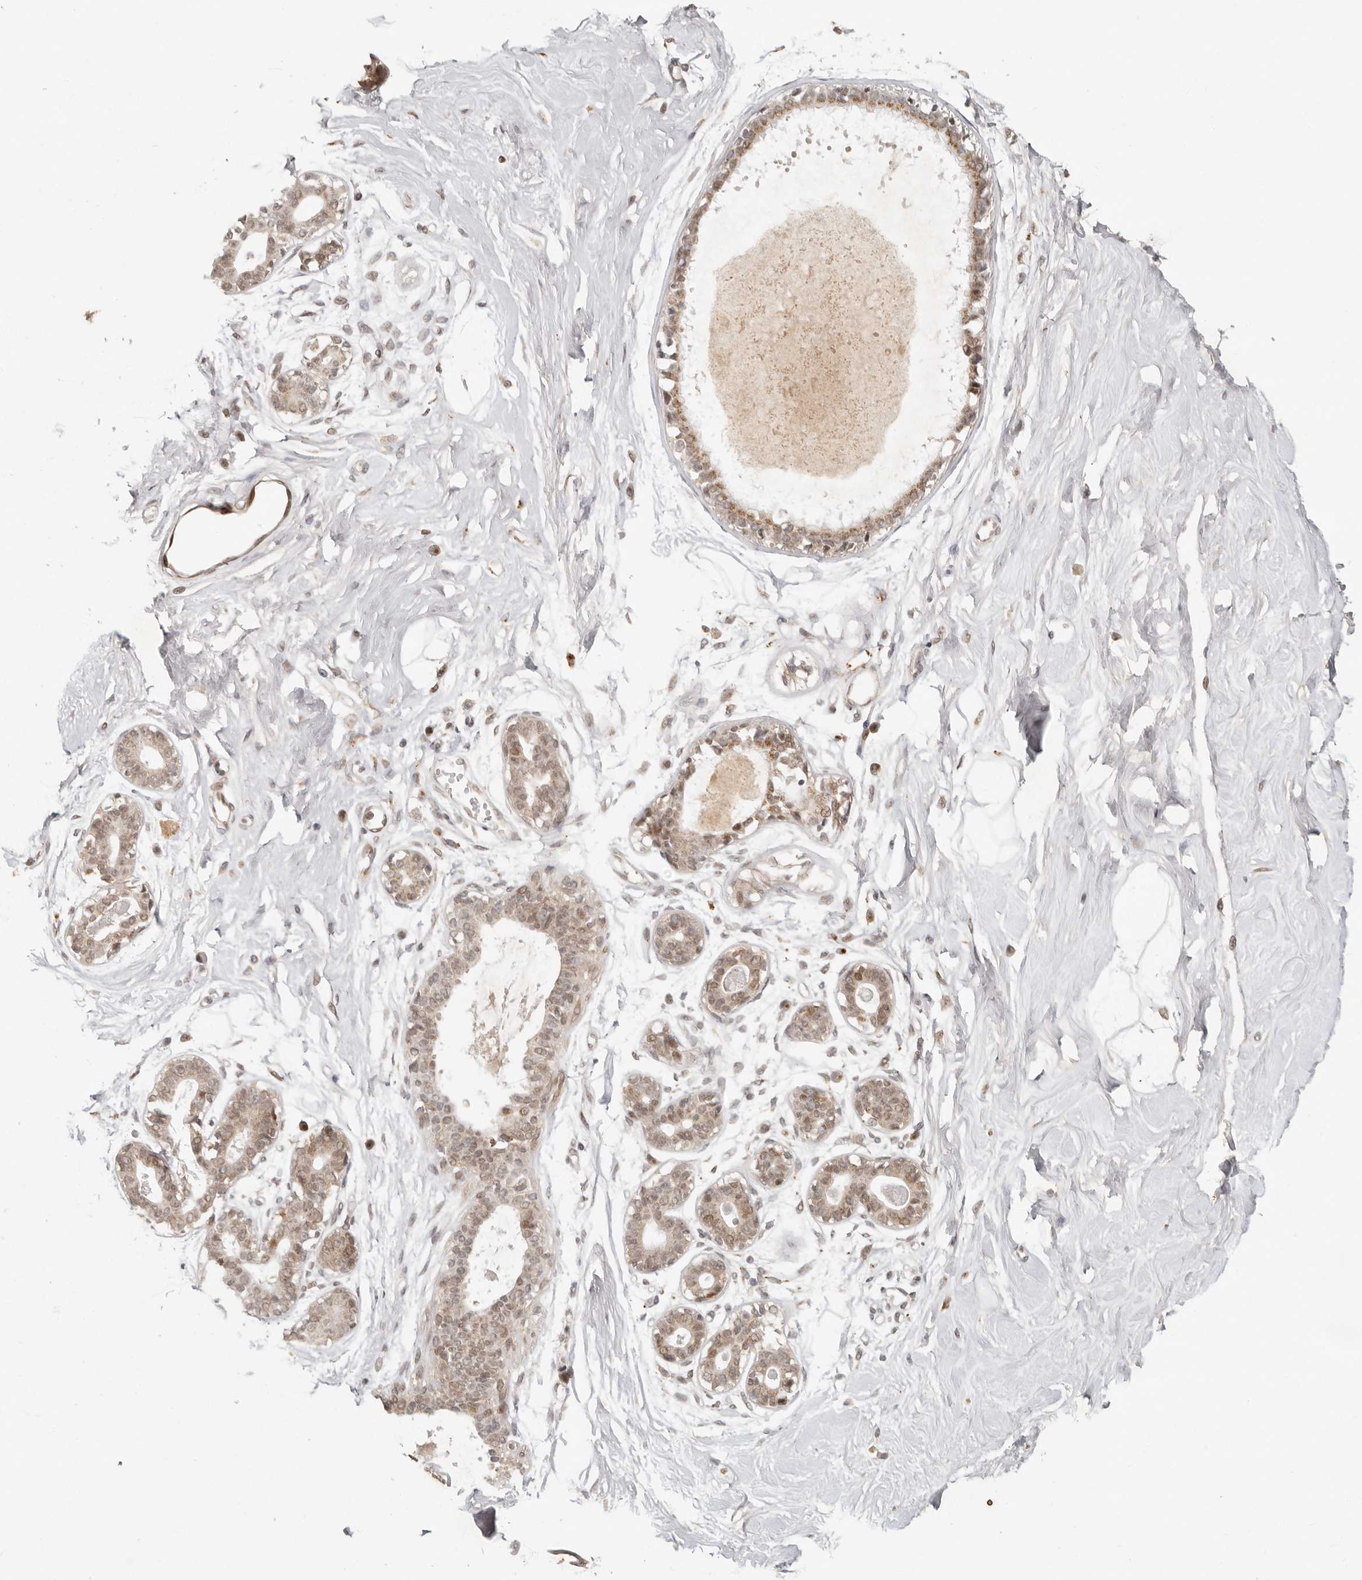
{"staining": {"intensity": "weak", "quantity": "25%-75%", "location": "cytoplasmic/membranous,nuclear"}, "tissue": "breast", "cell_type": "Adipocytes", "image_type": "normal", "snomed": [{"axis": "morphology", "description": "Normal tissue, NOS"}, {"axis": "topography", "description": "Breast"}], "caption": "Normal breast was stained to show a protein in brown. There is low levels of weak cytoplasmic/membranous,nuclear positivity in approximately 25%-75% of adipocytes.", "gene": "LRRC75A", "patient": {"sex": "female", "age": 45}}